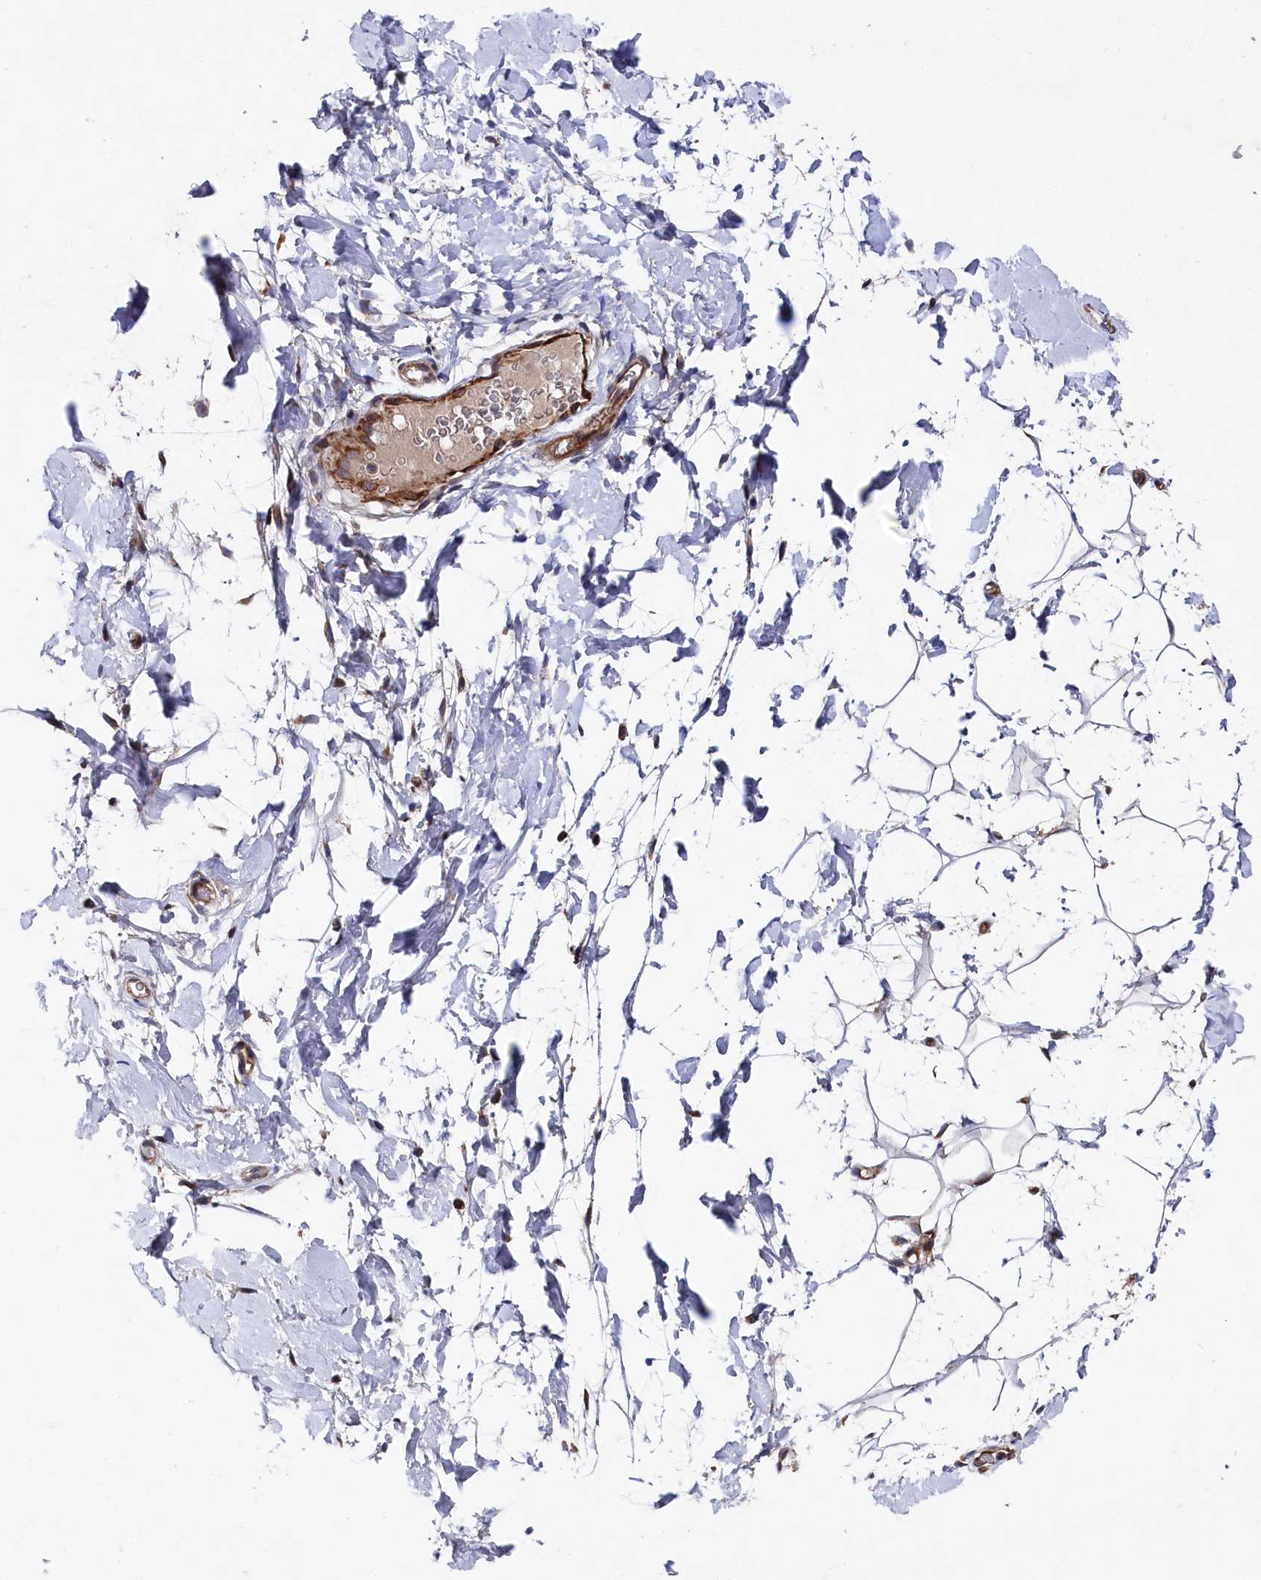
{"staining": {"intensity": "strong", "quantity": "<25%", "location": "nuclear"}, "tissue": "adipose tissue", "cell_type": "Adipocytes", "image_type": "normal", "snomed": [{"axis": "morphology", "description": "Normal tissue, NOS"}, {"axis": "topography", "description": "Breast"}], "caption": "Protein expression by immunohistochemistry reveals strong nuclear expression in about <25% of adipocytes in unremarkable adipose tissue.", "gene": "SUPV3L1", "patient": {"sex": "female", "age": 26}}